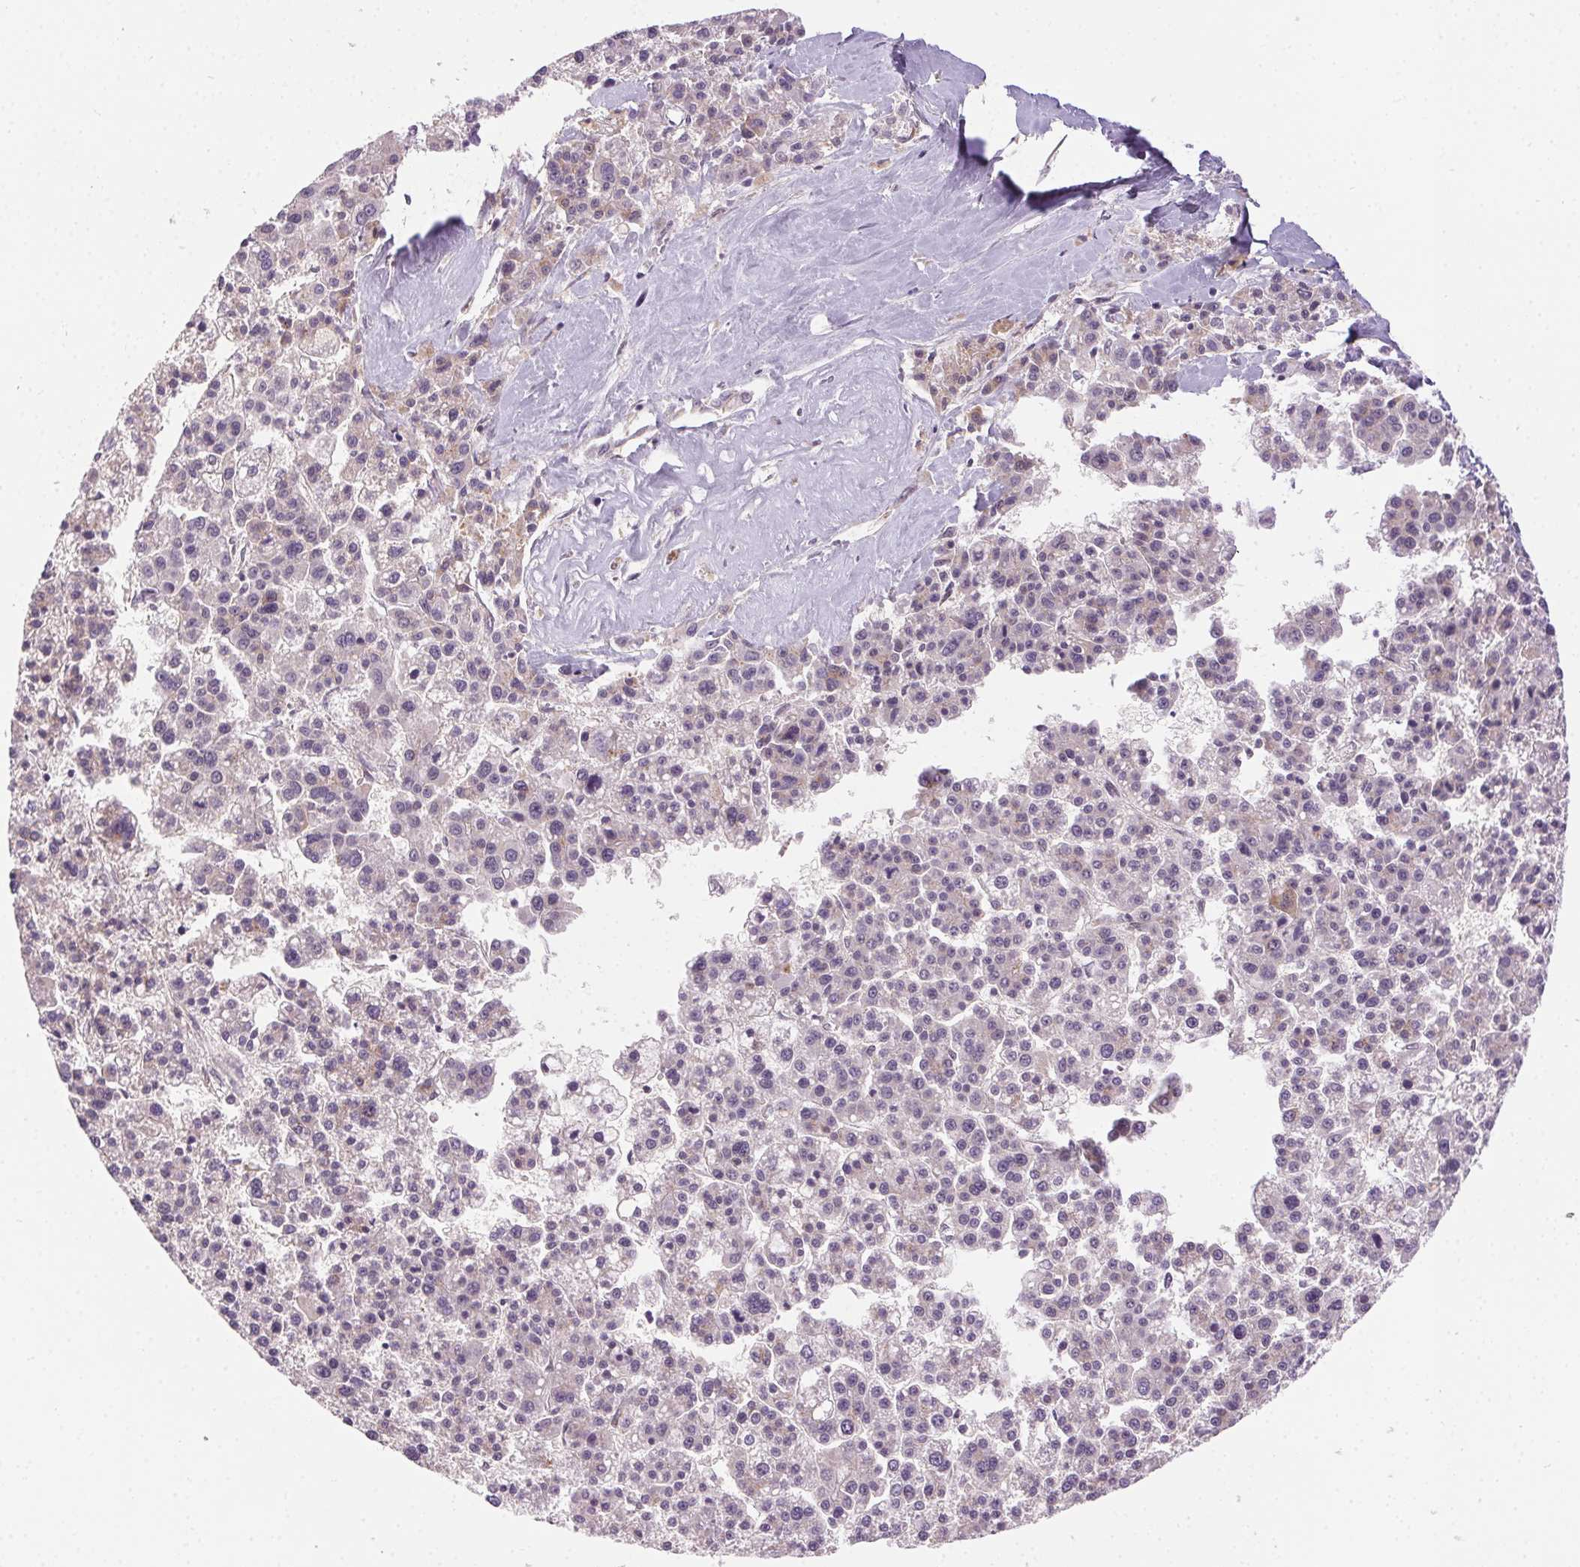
{"staining": {"intensity": "weak", "quantity": "<25%", "location": "cytoplasmic/membranous"}, "tissue": "liver cancer", "cell_type": "Tumor cells", "image_type": "cancer", "snomed": [{"axis": "morphology", "description": "Carcinoma, Hepatocellular, NOS"}, {"axis": "topography", "description": "Liver"}], "caption": "This is an immunohistochemistry photomicrograph of liver hepatocellular carcinoma. There is no expression in tumor cells.", "gene": "FAM168A", "patient": {"sex": "female", "age": 58}}